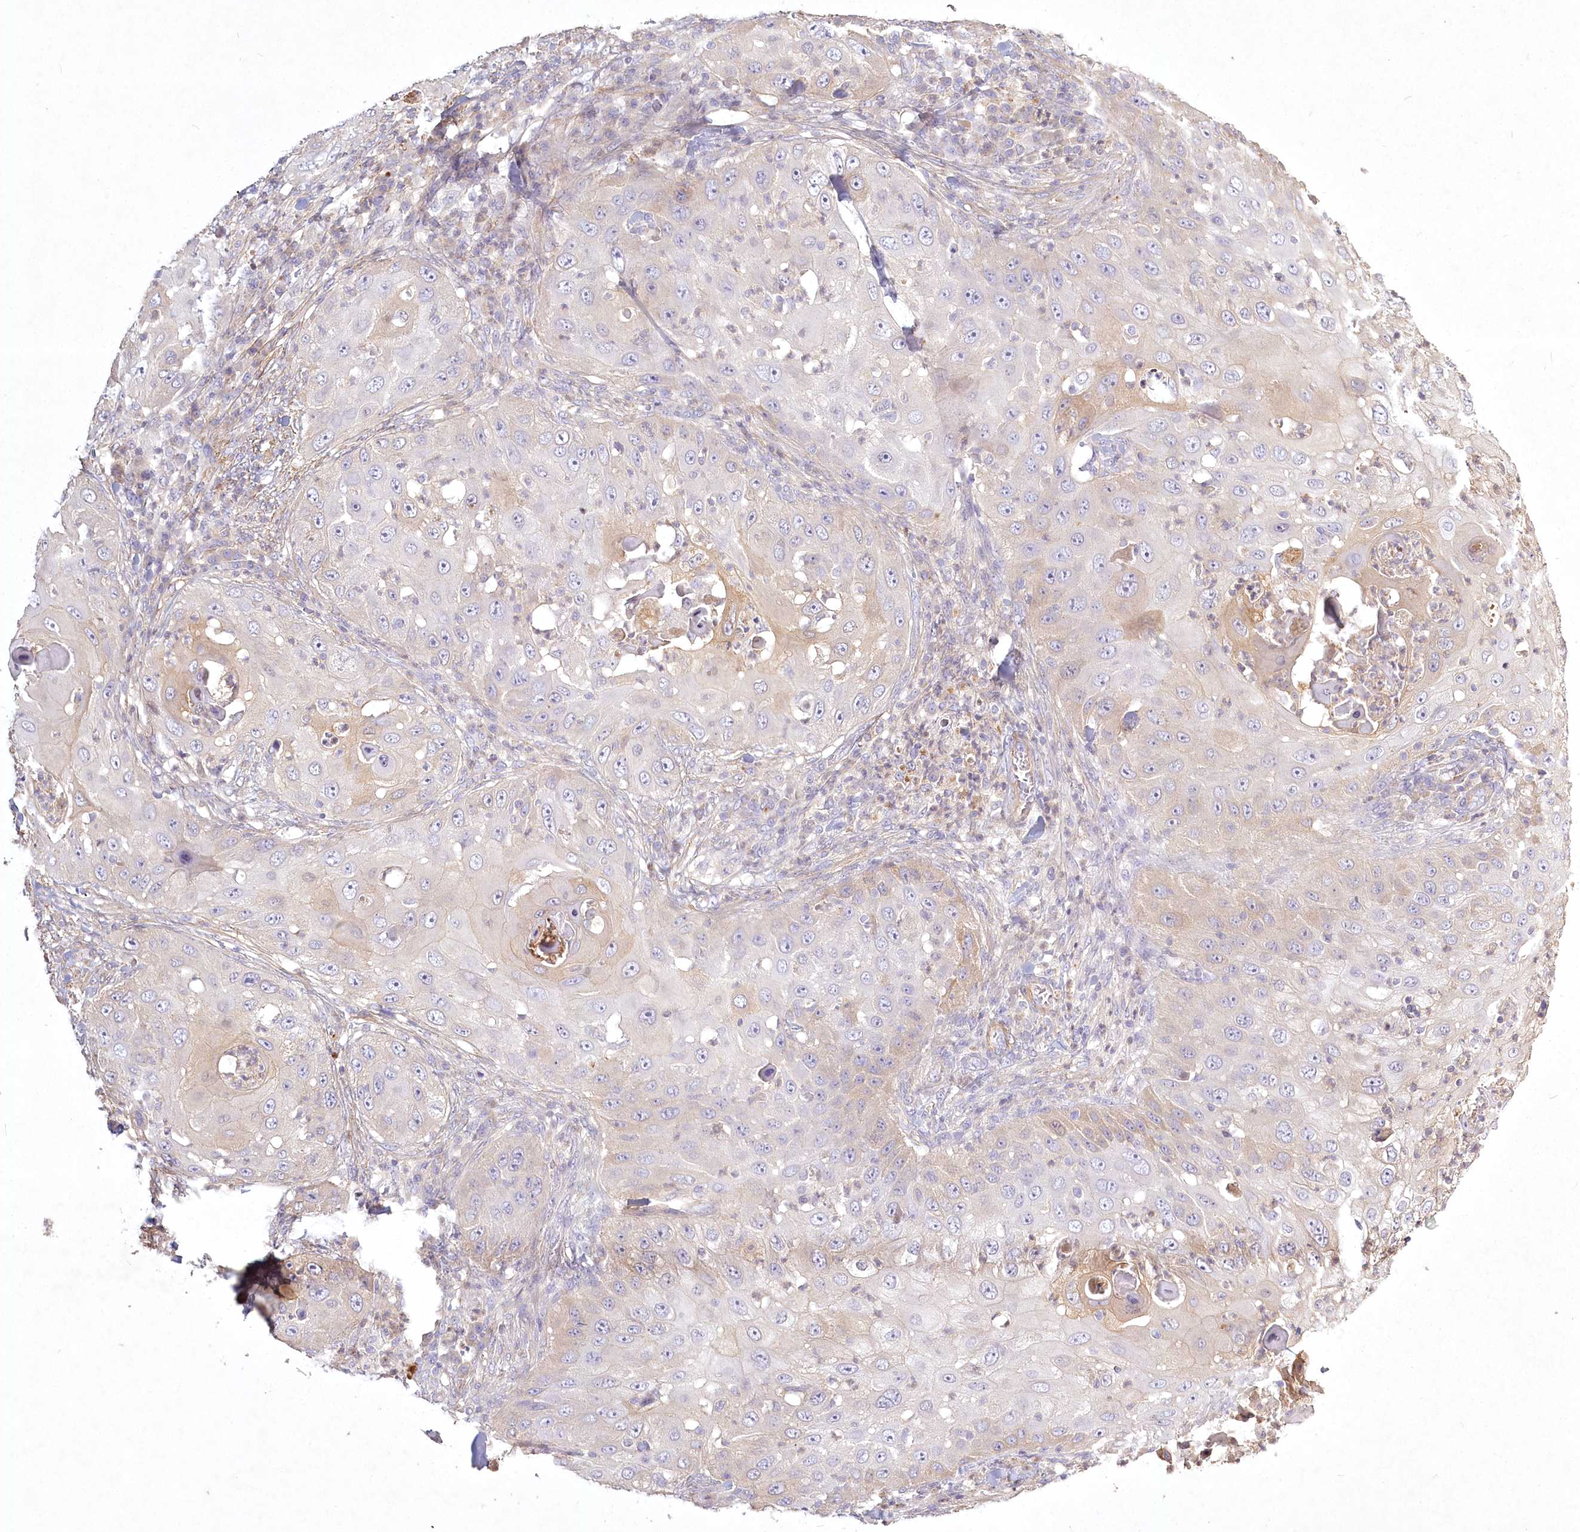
{"staining": {"intensity": "weak", "quantity": "<25%", "location": "cytoplasmic/membranous"}, "tissue": "skin cancer", "cell_type": "Tumor cells", "image_type": "cancer", "snomed": [{"axis": "morphology", "description": "Squamous cell carcinoma, NOS"}, {"axis": "topography", "description": "Skin"}], "caption": "Immunohistochemistry (IHC) micrograph of skin cancer (squamous cell carcinoma) stained for a protein (brown), which shows no expression in tumor cells.", "gene": "INPP4B", "patient": {"sex": "female", "age": 44}}